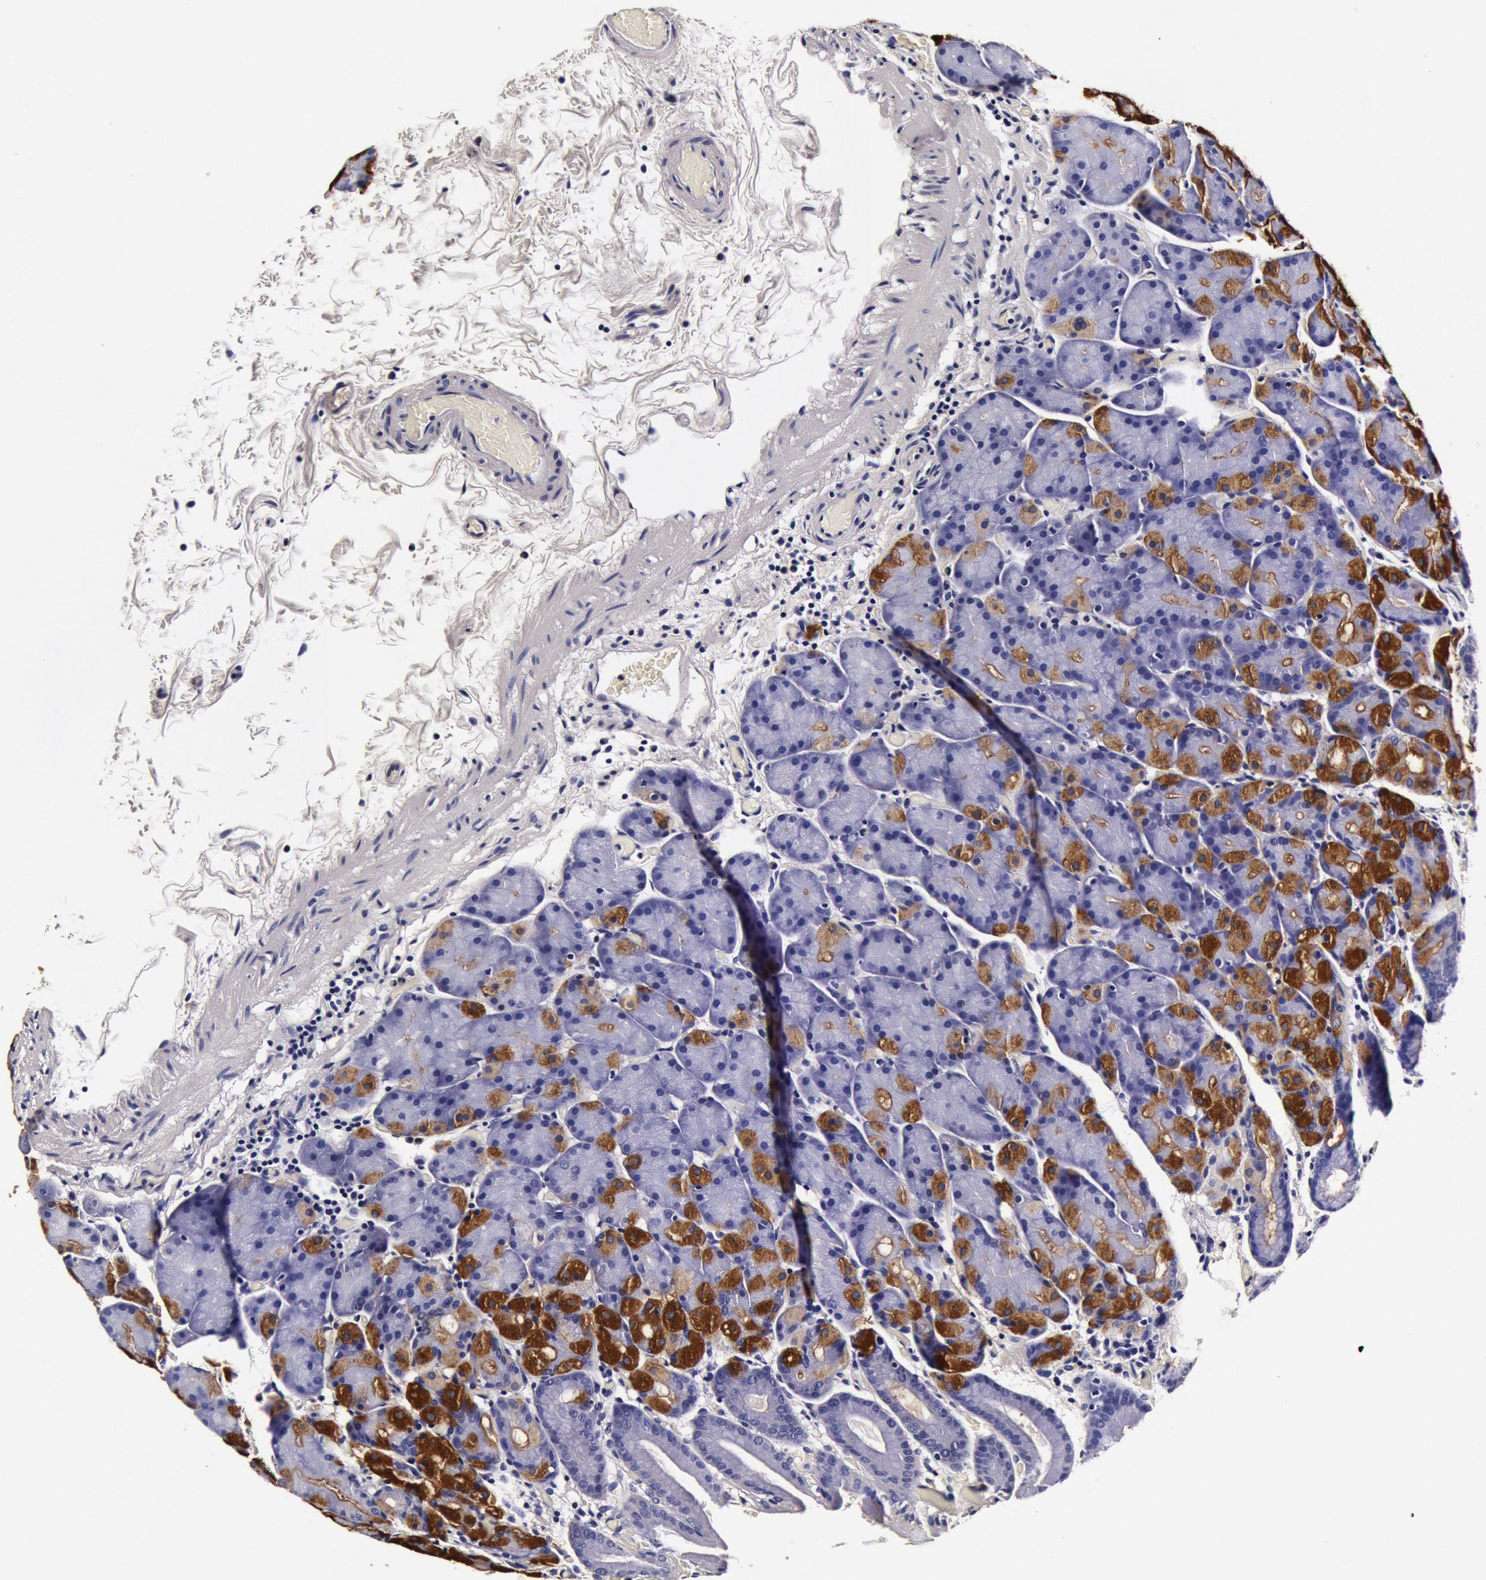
{"staining": {"intensity": "strong", "quantity": "25%-75%", "location": "cytoplasmic/membranous"}, "tissue": "stomach", "cell_type": "Glandular cells", "image_type": "normal", "snomed": [{"axis": "morphology", "description": "Normal tissue, NOS"}, {"axis": "topography", "description": "Stomach, upper"}], "caption": "Glandular cells show high levels of strong cytoplasmic/membranous staining in approximately 25%-75% of cells in benign human stomach.", "gene": "CCDC22", "patient": {"sex": "male", "age": 47}}